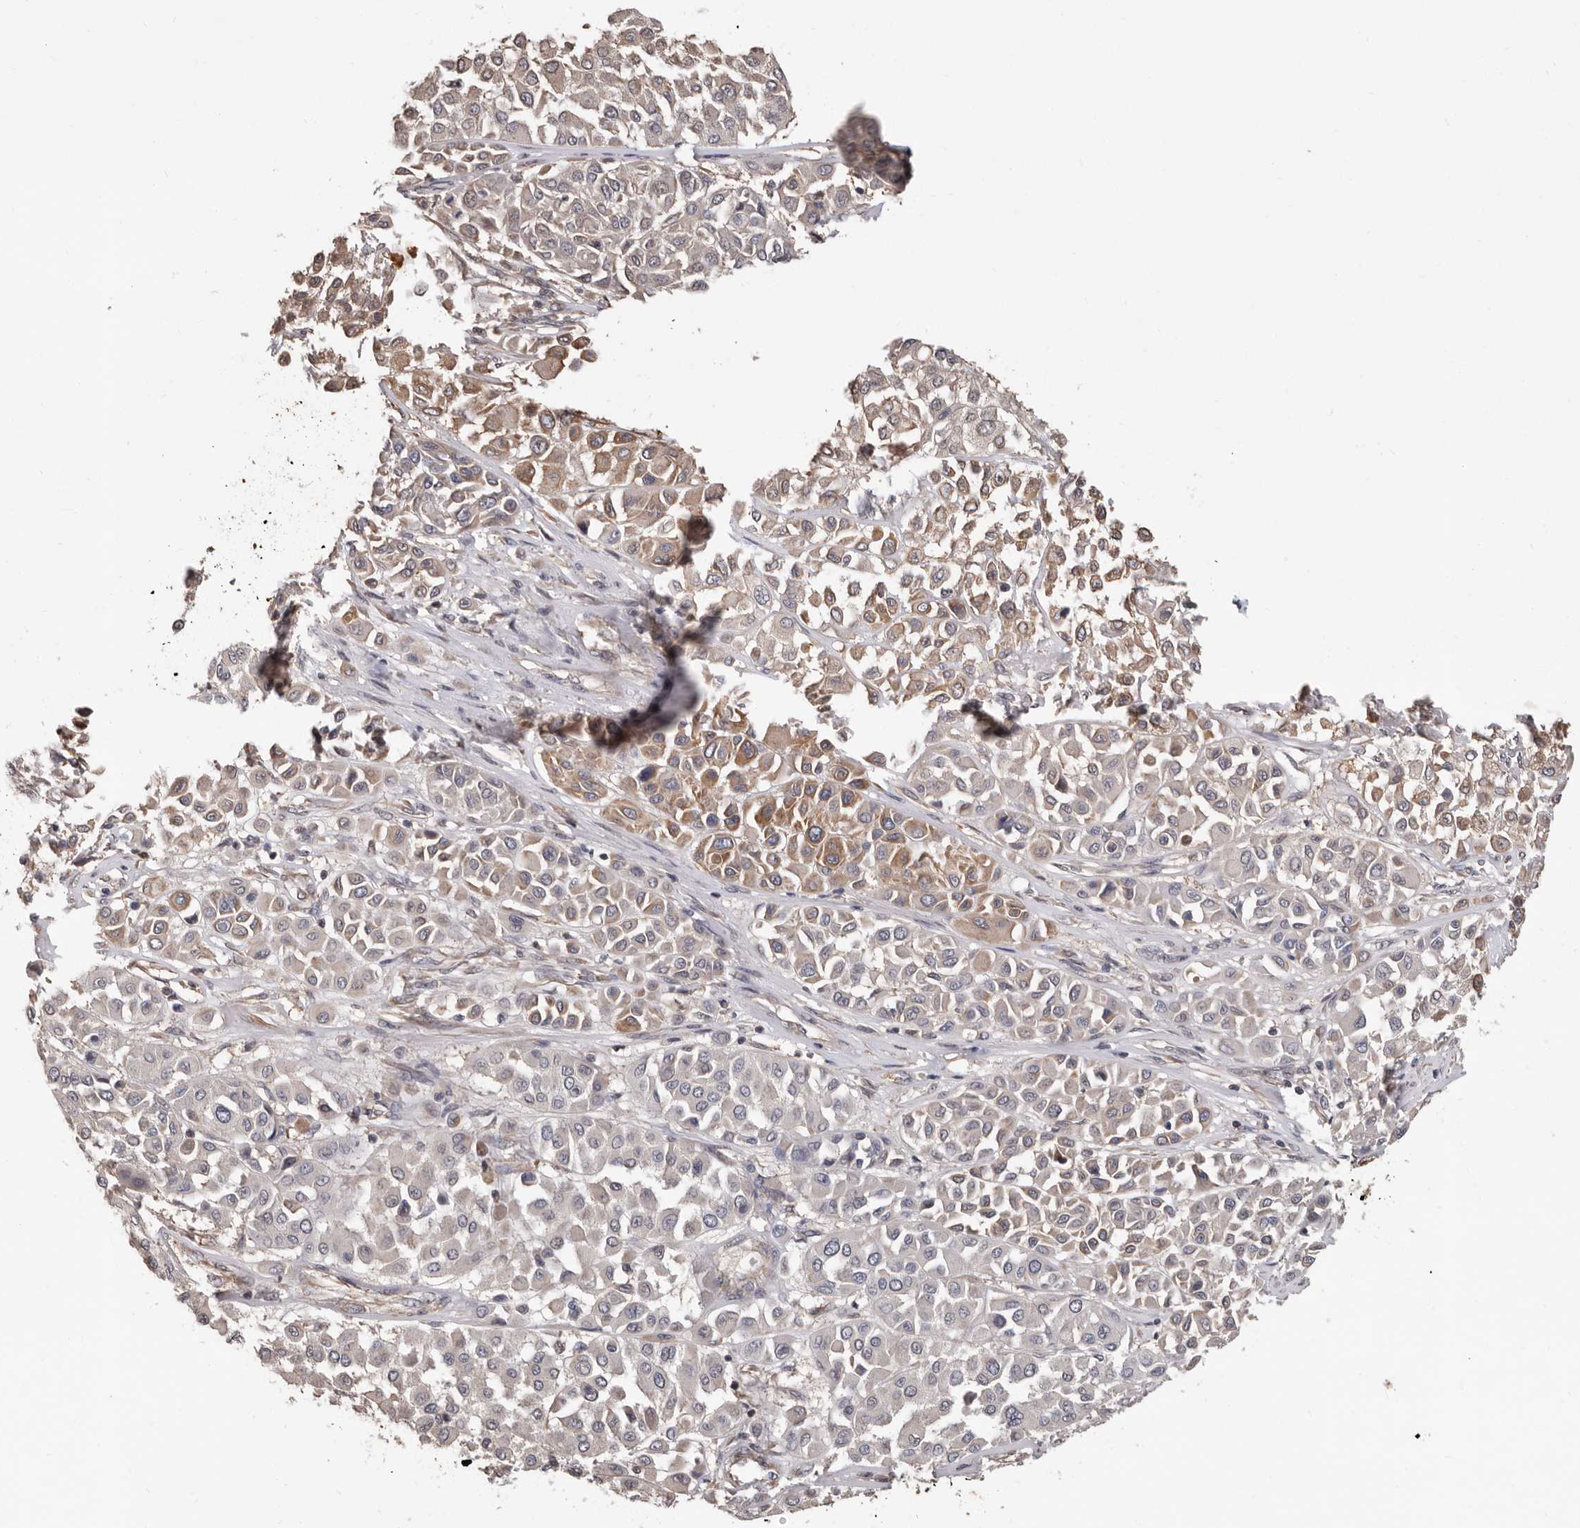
{"staining": {"intensity": "moderate", "quantity": "<25%", "location": "cytoplasmic/membranous"}, "tissue": "melanoma", "cell_type": "Tumor cells", "image_type": "cancer", "snomed": [{"axis": "morphology", "description": "Malignant melanoma, Metastatic site"}, {"axis": "topography", "description": "Soft tissue"}], "caption": "The immunohistochemical stain labels moderate cytoplasmic/membranous expression in tumor cells of malignant melanoma (metastatic site) tissue.", "gene": "MRPL18", "patient": {"sex": "male", "age": 41}}